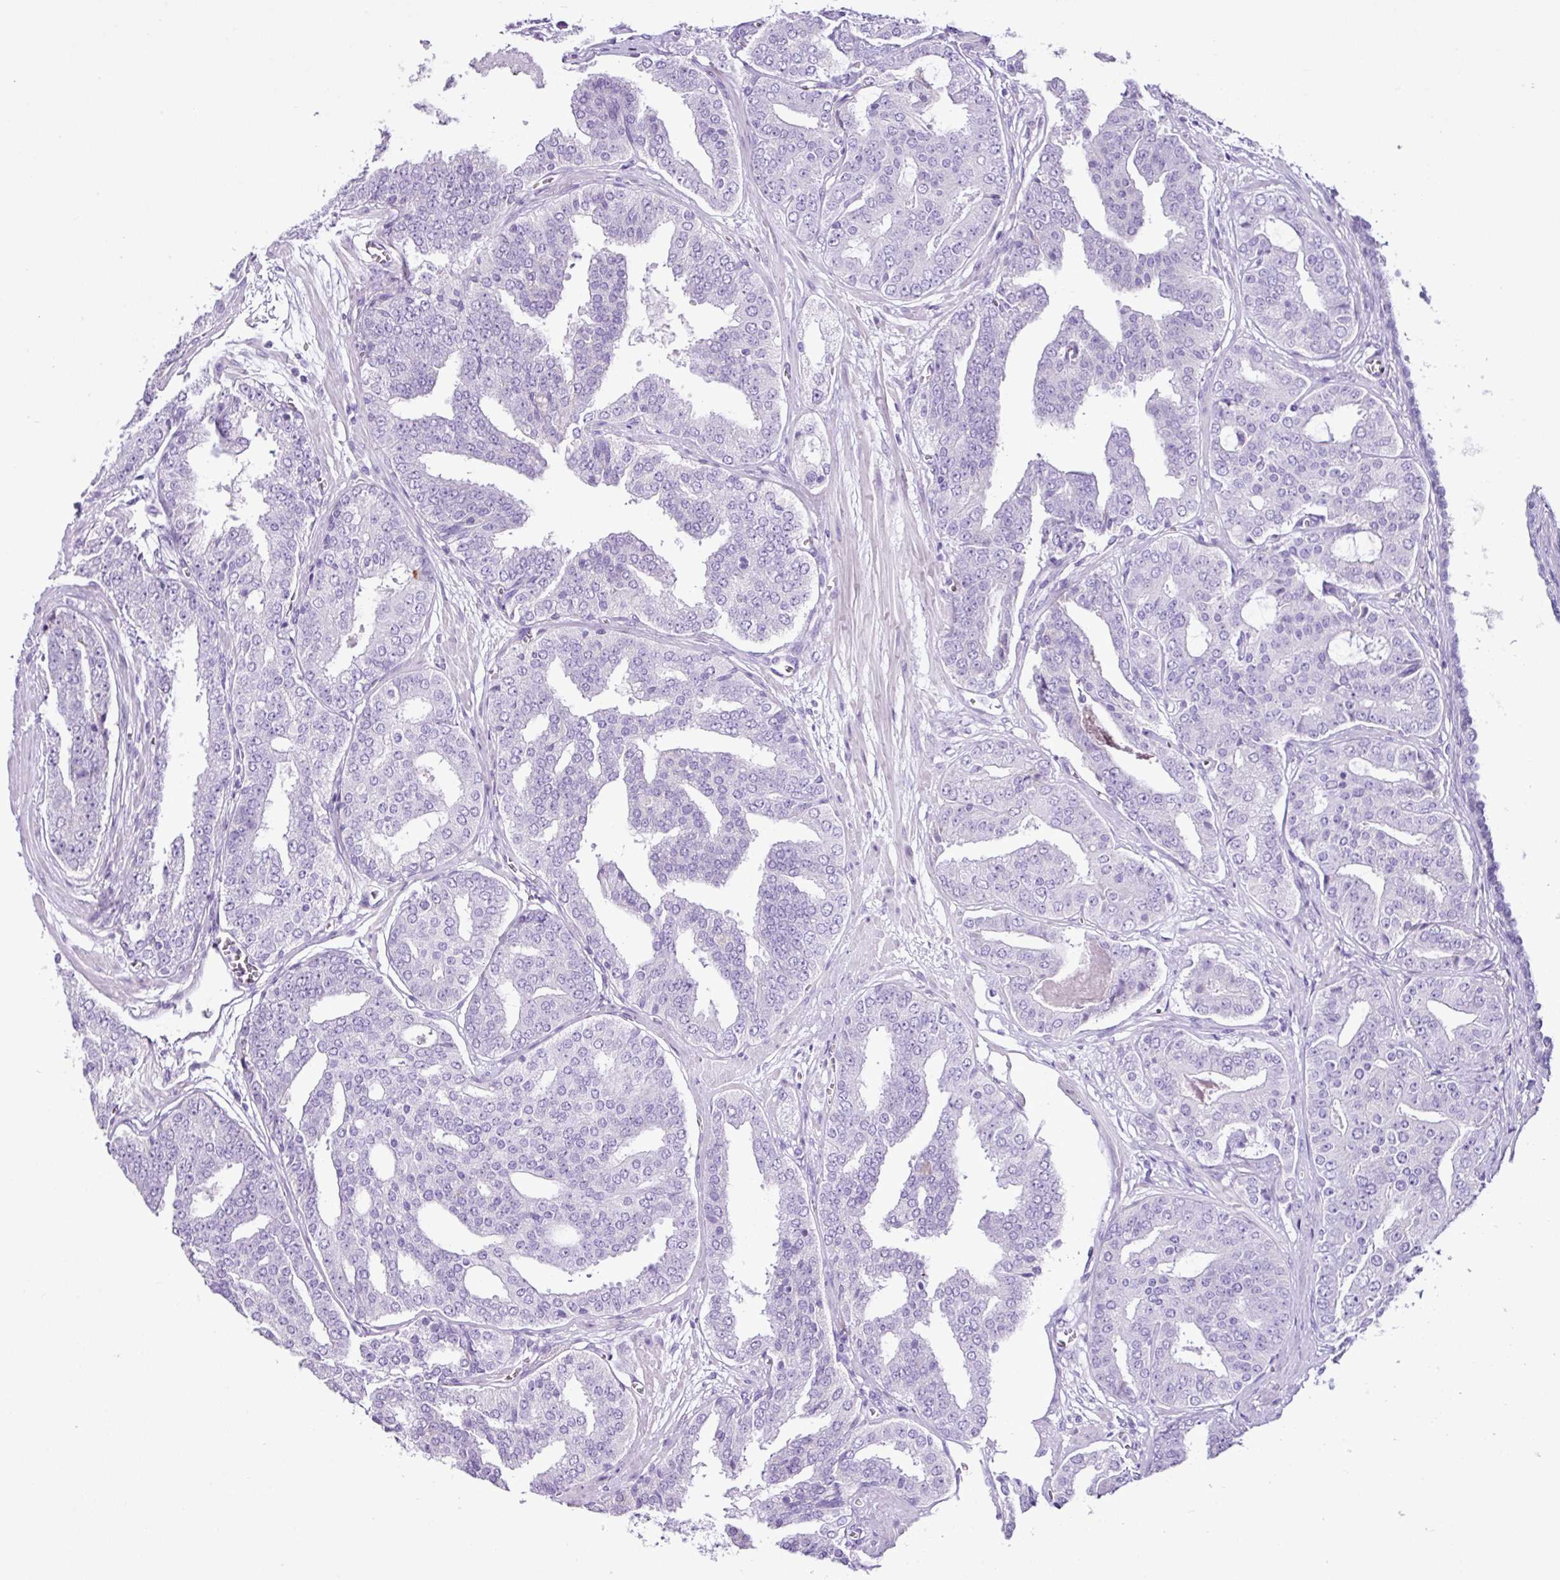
{"staining": {"intensity": "negative", "quantity": "none", "location": "none"}, "tissue": "prostate cancer", "cell_type": "Tumor cells", "image_type": "cancer", "snomed": [{"axis": "morphology", "description": "Adenocarcinoma, High grade"}, {"axis": "topography", "description": "Prostate"}], "caption": "This photomicrograph is of prostate high-grade adenocarcinoma stained with immunohistochemistry to label a protein in brown with the nuclei are counter-stained blue. There is no staining in tumor cells.", "gene": "LILRB4", "patient": {"sex": "male", "age": 71}}